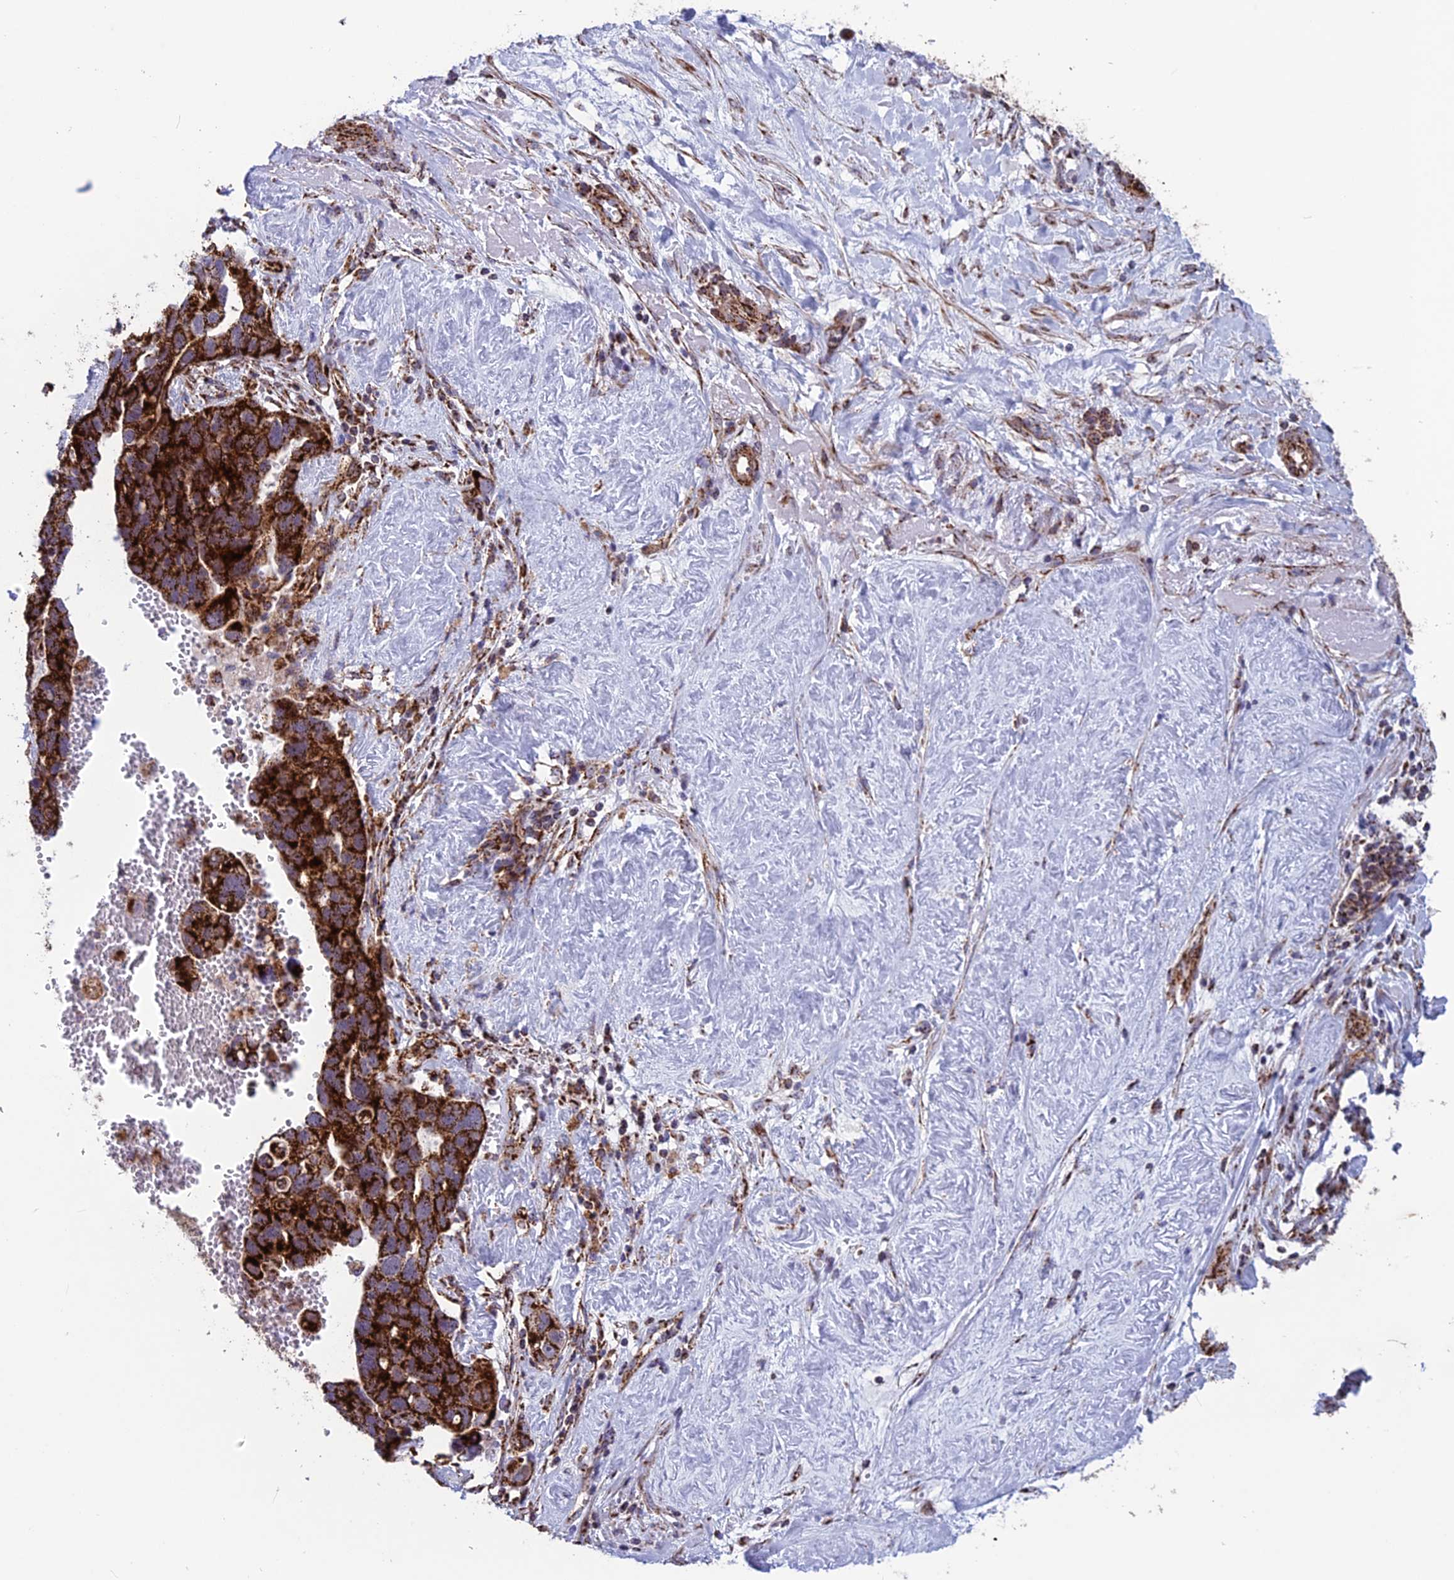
{"staining": {"intensity": "strong", "quantity": ">75%", "location": "cytoplasmic/membranous"}, "tissue": "ovarian cancer", "cell_type": "Tumor cells", "image_type": "cancer", "snomed": [{"axis": "morphology", "description": "Cystadenocarcinoma, serous, NOS"}, {"axis": "topography", "description": "Ovary"}], "caption": "The micrograph demonstrates staining of serous cystadenocarcinoma (ovarian), revealing strong cytoplasmic/membranous protein staining (brown color) within tumor cells.", "gene": "MRPS18B", "patient": {"sex": "female", "age": 54}}